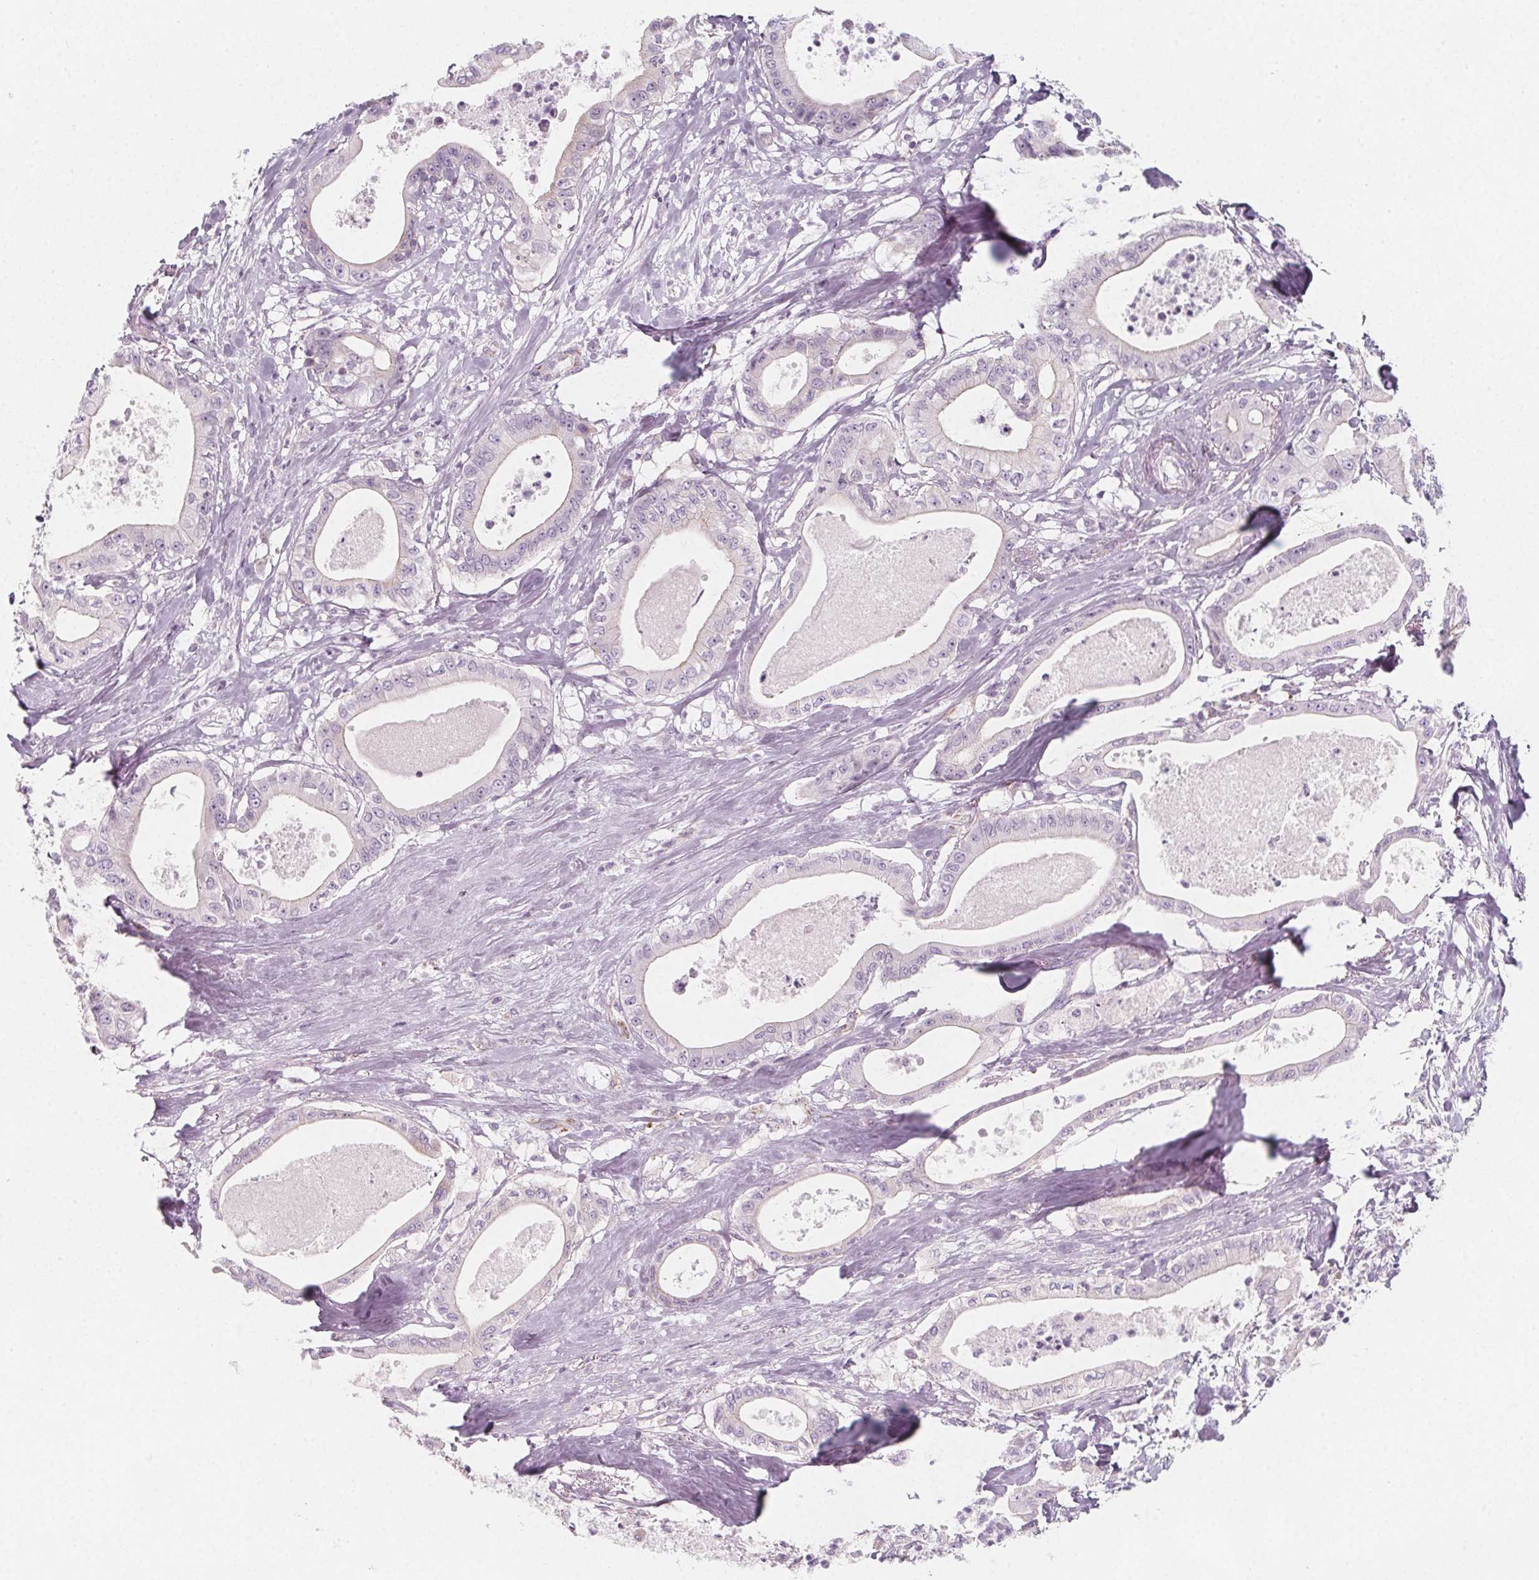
{"staining": {"intensity": "negative", "quantity": "none", "location": "none"}, "tissue": "pancreatic cancer", "cell_type": "Tumor cells", "image_type": "cancer", "snomed": [{"axis": "morphology", "description": "Adenocarcinoma, NOS"}, {"axis": "topography", "description": "Pancreas"}], "caption": "There is no significant expression in tumor cells of pancreatic cancer (adenocarcinoma).", "gene": "IL17C", "patient": {"sex": "male", "age": 71}}